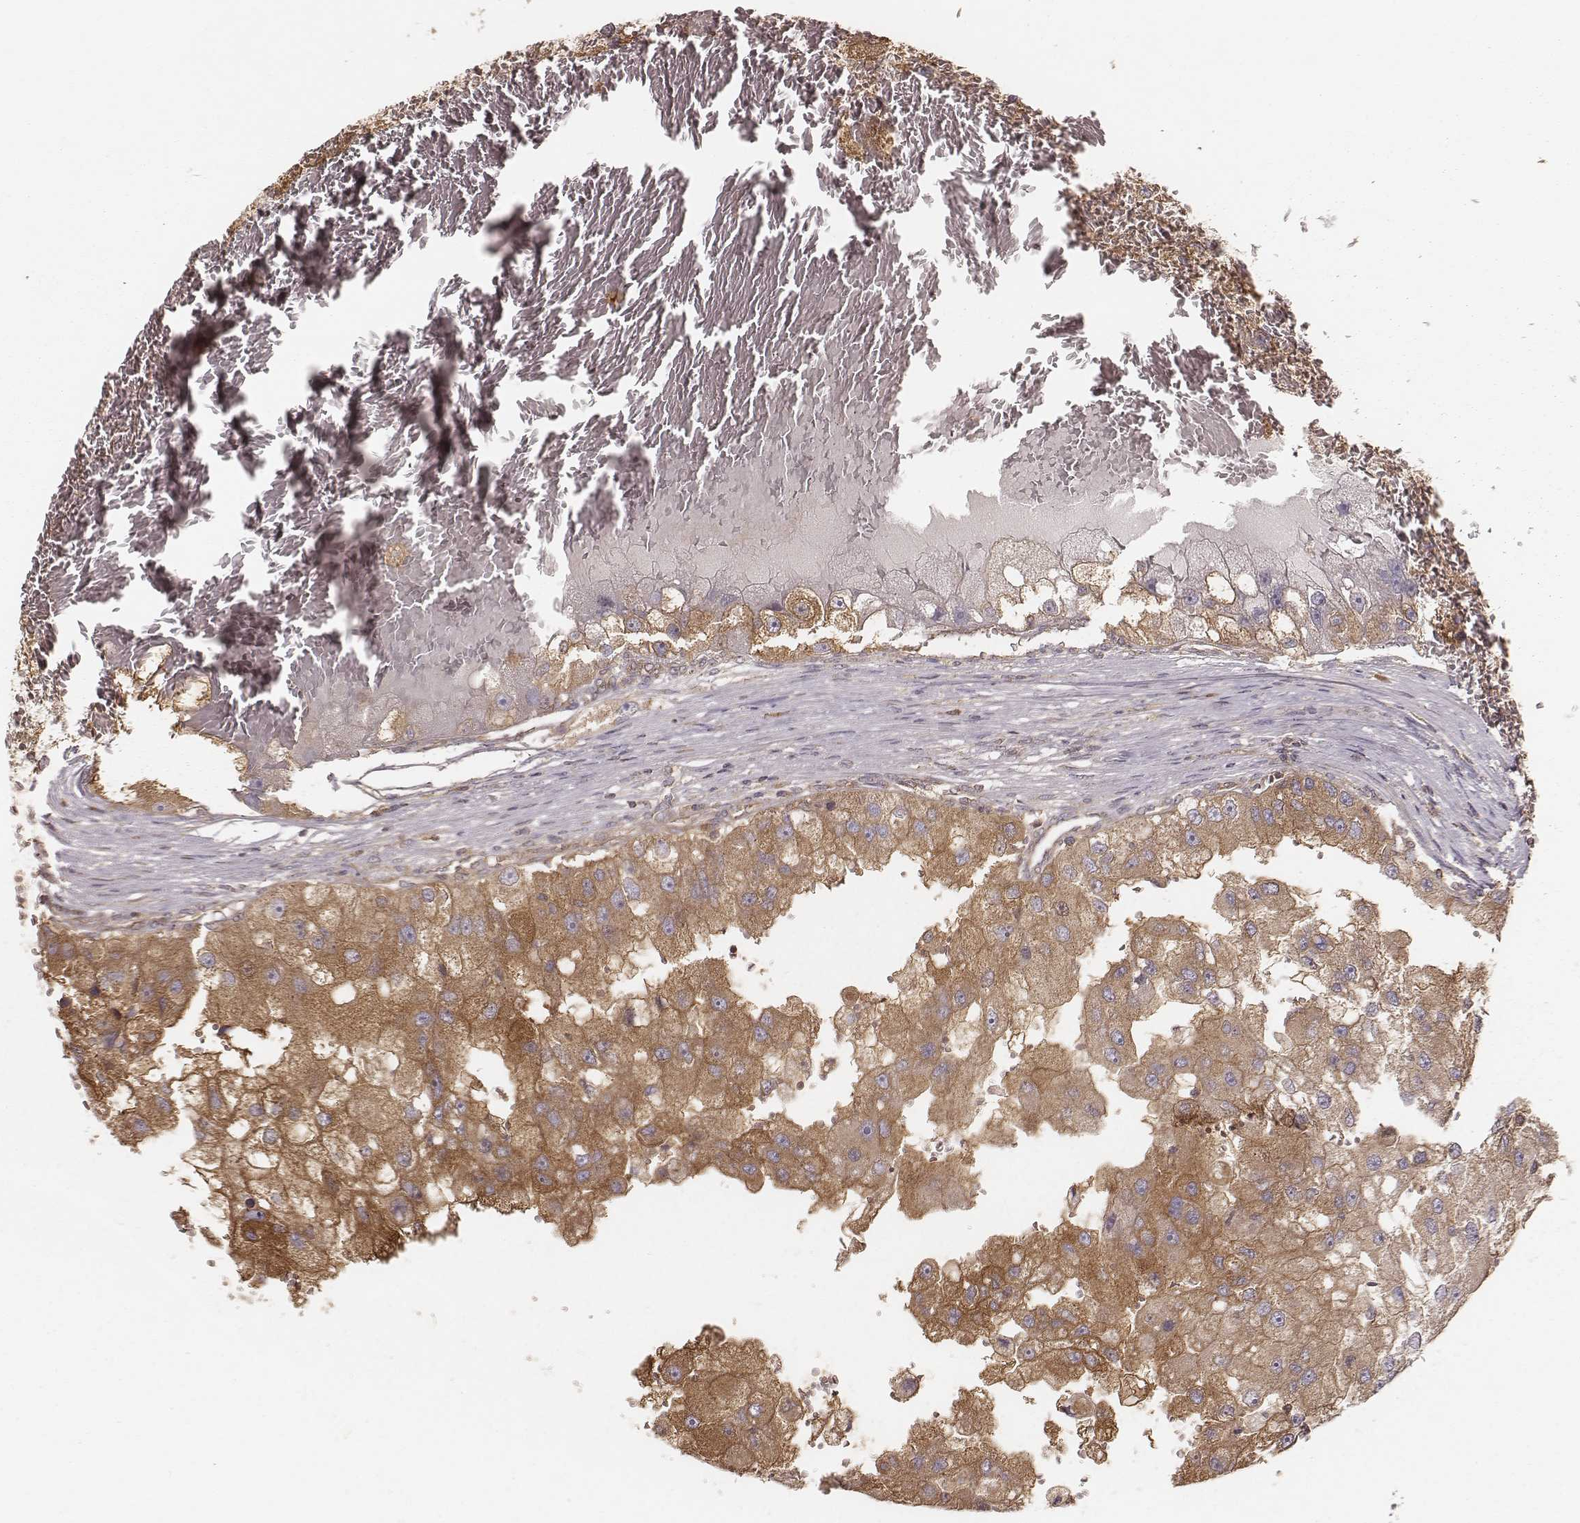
{"staining": {"intensity": "moderate", "quantity": ">75%", "location": "cytoplasmic/membranous"}, "tissue": "renal cancer", "cell_type": "Tumor cells", "image_type": "cancer", "snomed": [{"axis": "morphology", "description": "Adenocarcinoma, NOS"}, {"axis": "topography", "description": "Kidney"}], "caption": "Renal cancer (adenocarcinoma) tissue displays moderate cytoplasmic/membranous expression in about >75% of tumor cells", "gene": "CARS1", "patient": {"sex": "male", "age": 63}}